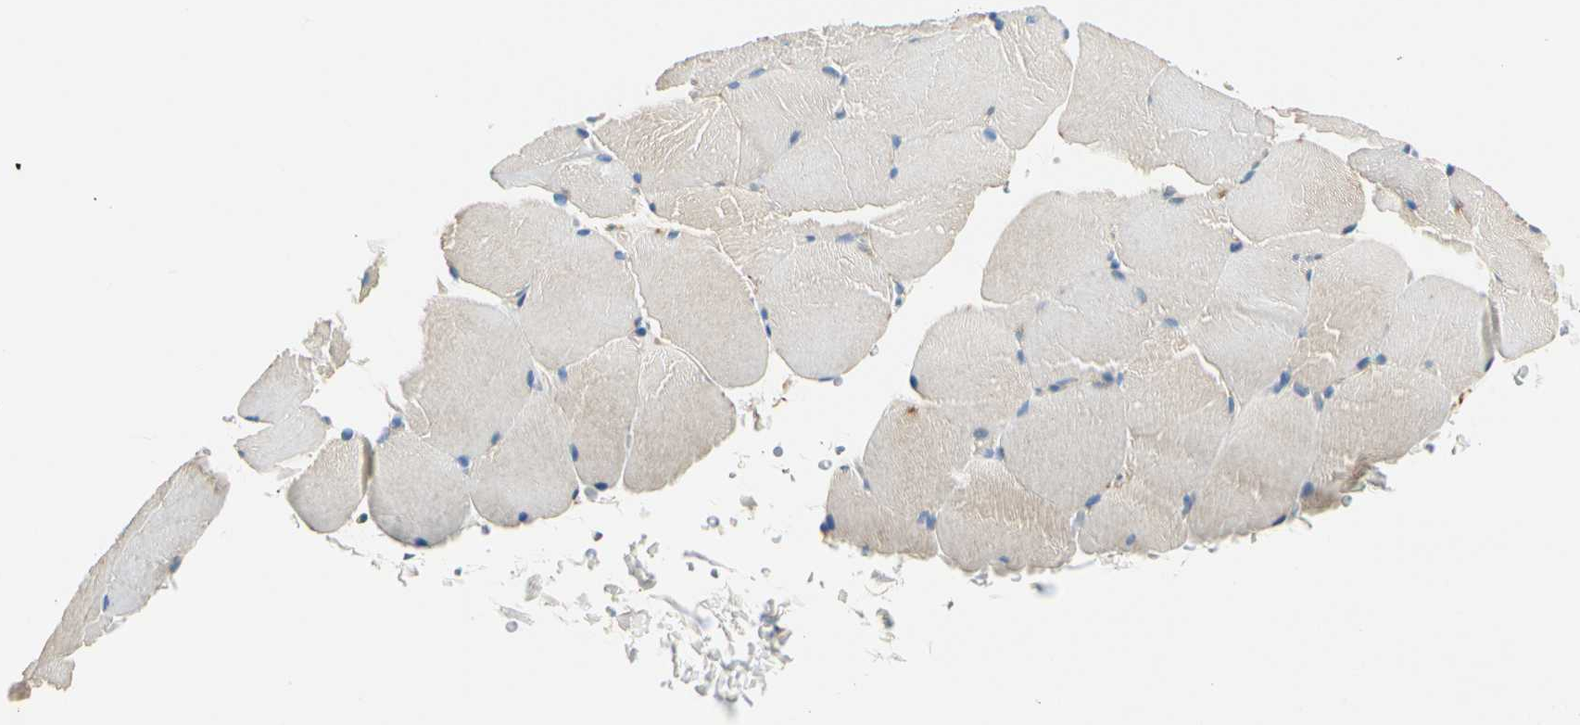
{"staining": {"intensity": "weak", "quantity": "25%-75%", "location": "cytoplasmic/membranous"}, "tissue": "skeletal muscle", "cell_type": "Myocytes", "image_type": "normal", "snomed": [{"axis": "morphology", "description": "Normal tissue, NOS"}, {"axis": "topography", "description": "Skeletal muscle"}, {"axis": "topography", "description": "Parathyroid gland"}], "caption": "Immunohistochemistry (IHC) of normal skeletal muscle demonstrates low levels of weak cytoplasmic/membranous expression in approximately 25%-75% of myocytes. The protein is shown in brown color, while the nuclei are stained blue.", "gene": "TGFBR3", "patient": {"sex": "female", "age": 37}}